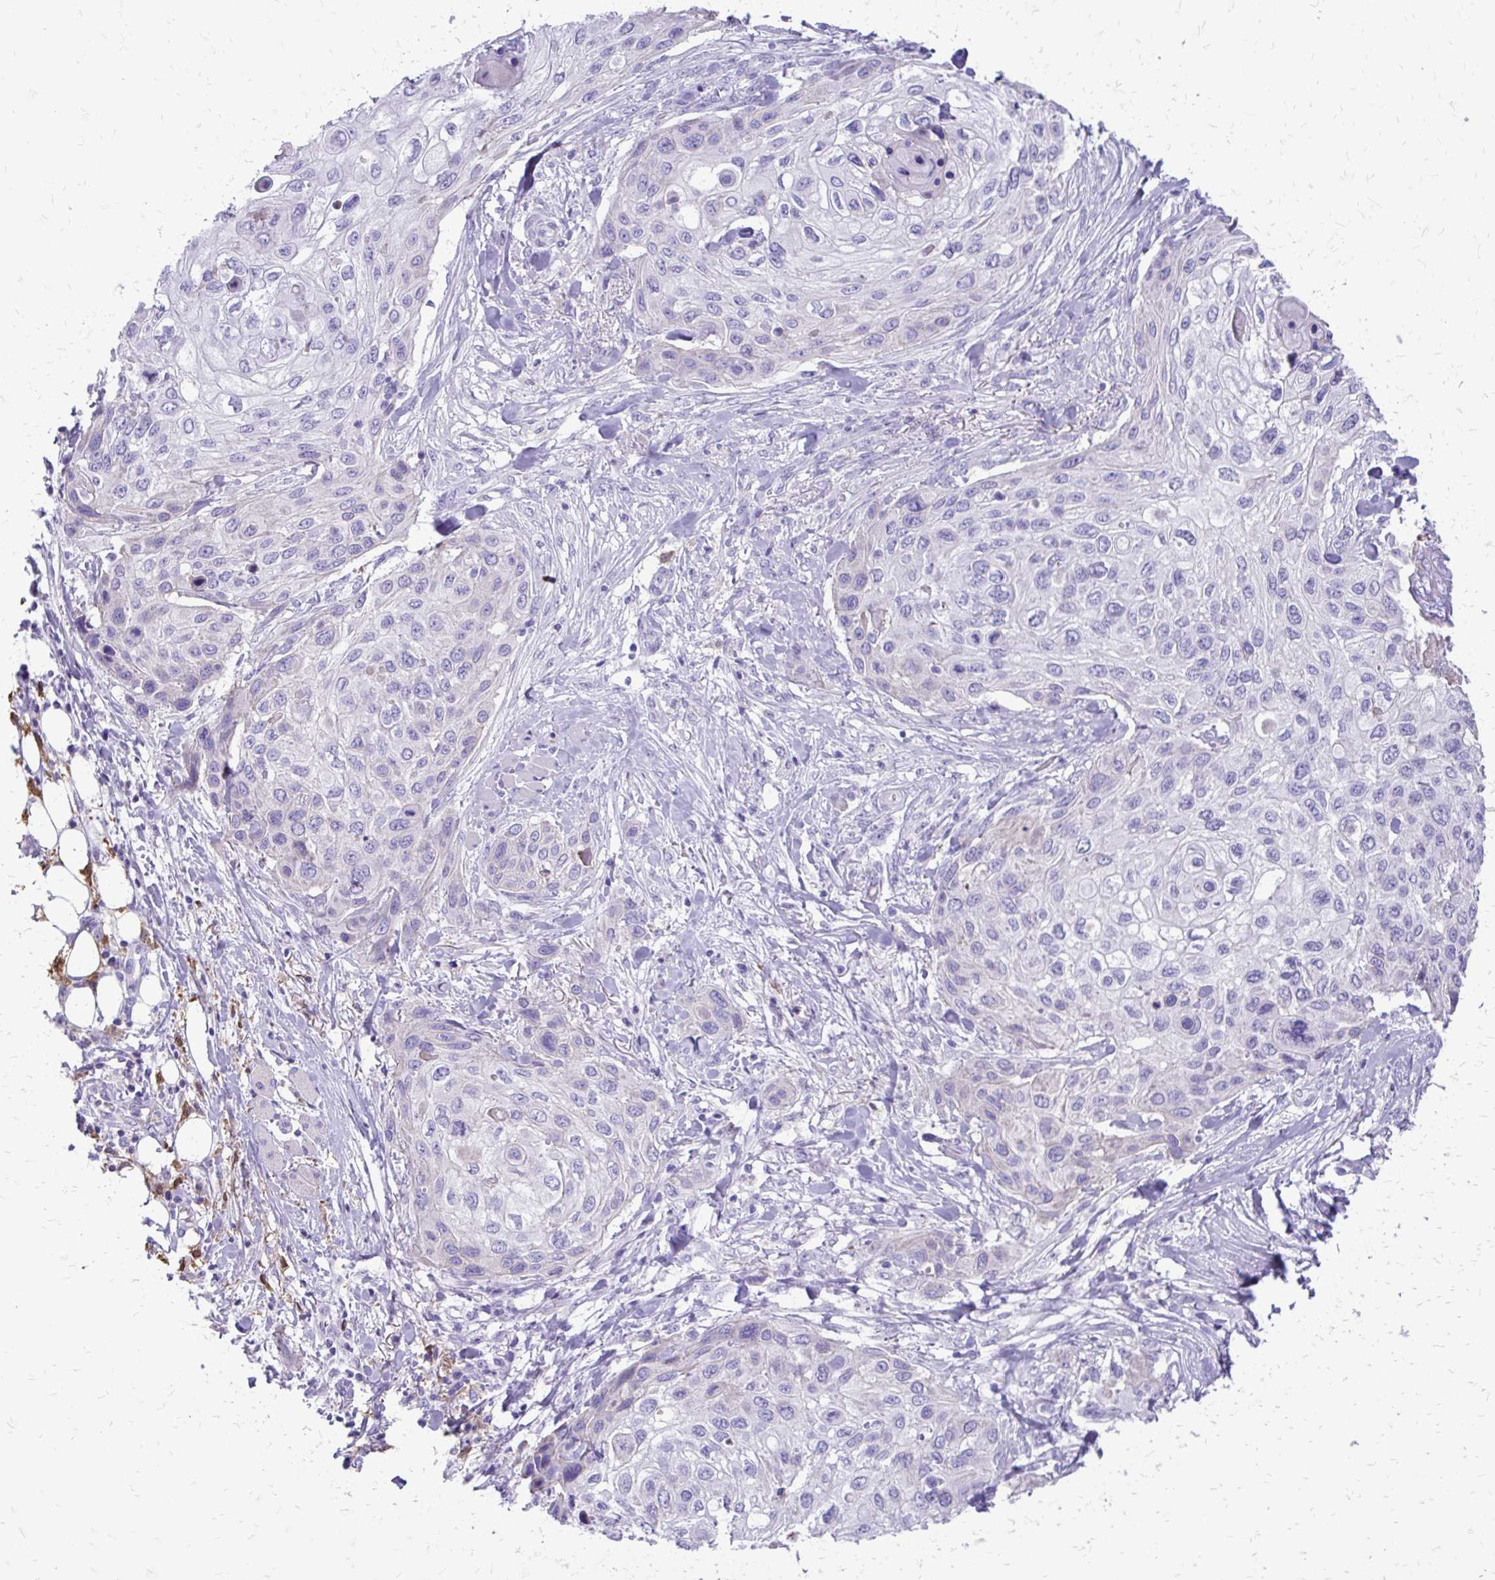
{"staining": {"intensity": "negative", "quantity": "none", "location": "none"}, "tissue": "skin cancer", "cell_type": "Tumor cells", "image_type": "cancer", "snomed": [{"axis": "morphology", "description": "Squamous cell carcinoma, NOS"}, {"axis": "topography", "description": "Skin"}], "caption": "Micrograph shows no protein expression in tumor cells of skin cancer tissue. (DAB (3,3'-diaminobenzidine) immunohistochemistry (IHC), high magnification).", "gene": "SIGLEC11", "patient": {"sex": "female", "age": 87}}